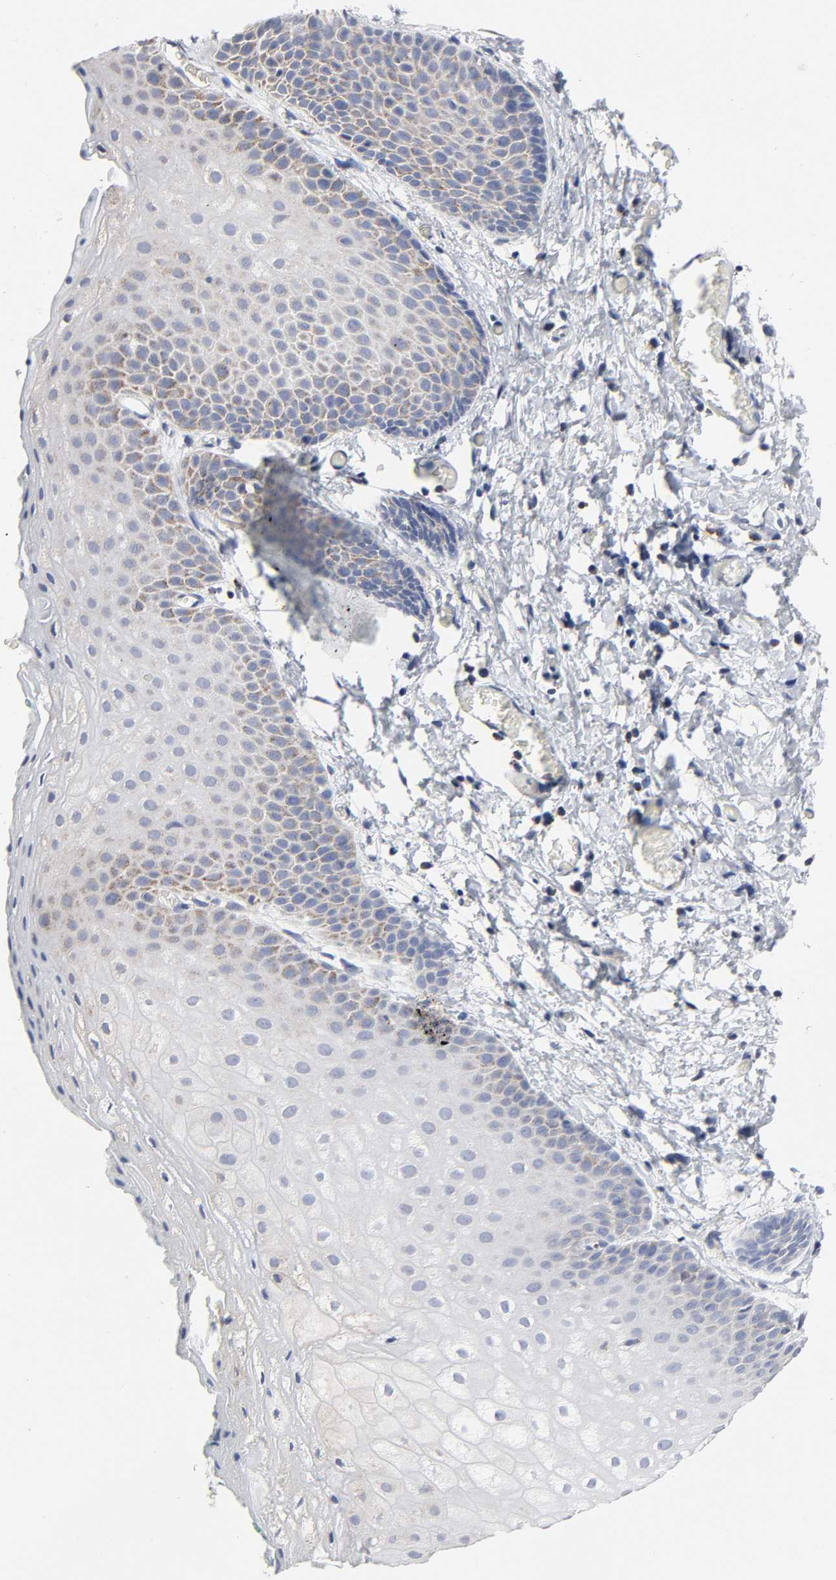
{"staining": {"intensity": "moderate", "quantity": "25%-75%", "location": "cytoplasmic/membranous"}, "tissue": "skin", "cell_type": "Epidermal cells", "image_type": "normal", "snomed": [{"axis": "morphology", "description": "Normal tissue, NOS"}, {"axis": "topography", "description": "Anal"}], "caption": "IHC of normal human skin displays medium levels of moderate cytoplasmic/membranous expression in approximately 25%-75% of epidermal cells.", "gene": "AOPEP", "patient": {"sex": "male", "age": 74}}